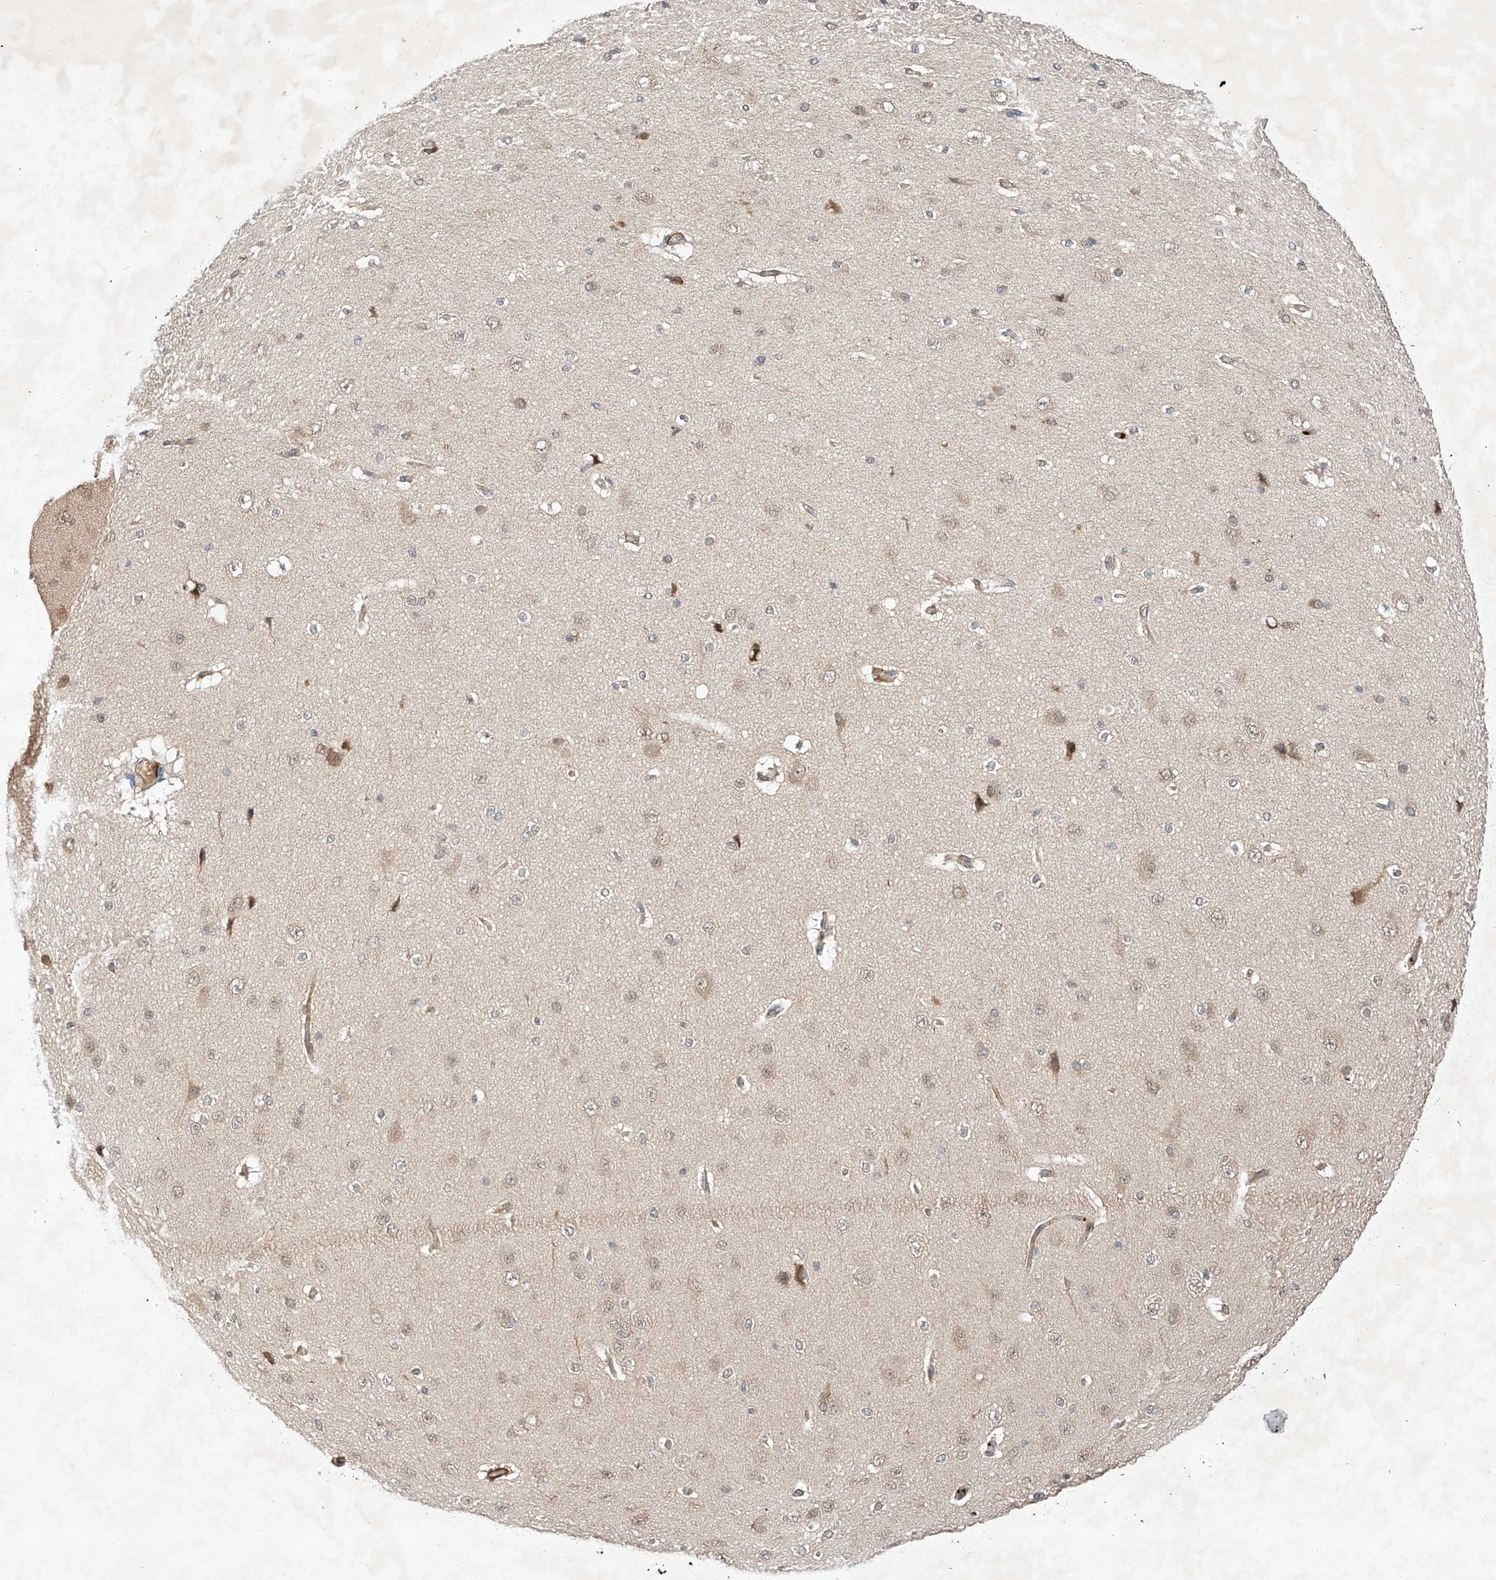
{"staining": {"intensity": "moderate", "quantity": "25%-75%", "location": "cytoplasmic/membranous"}, "tissue": "cerebral cortex", "cell_type": "Endothelial cells", "image_type": "normal", "snomed": [{"axis": "morphology", "description": "Normal tissue, NOS"}, {"axis": "morphology", "description": "Developmental malformation"}, {"axis": "topography", "description": "Cerebral cortex"}], "caption": "Benign cerebral cortex reveals moderate cytoplasmic/membranous staining in approximately 25%-75% of endothelial cells, visualized by immunohistochemistry.", "gene": "ARHGAP33", "patient": {"sex": "female", "age": 30}}